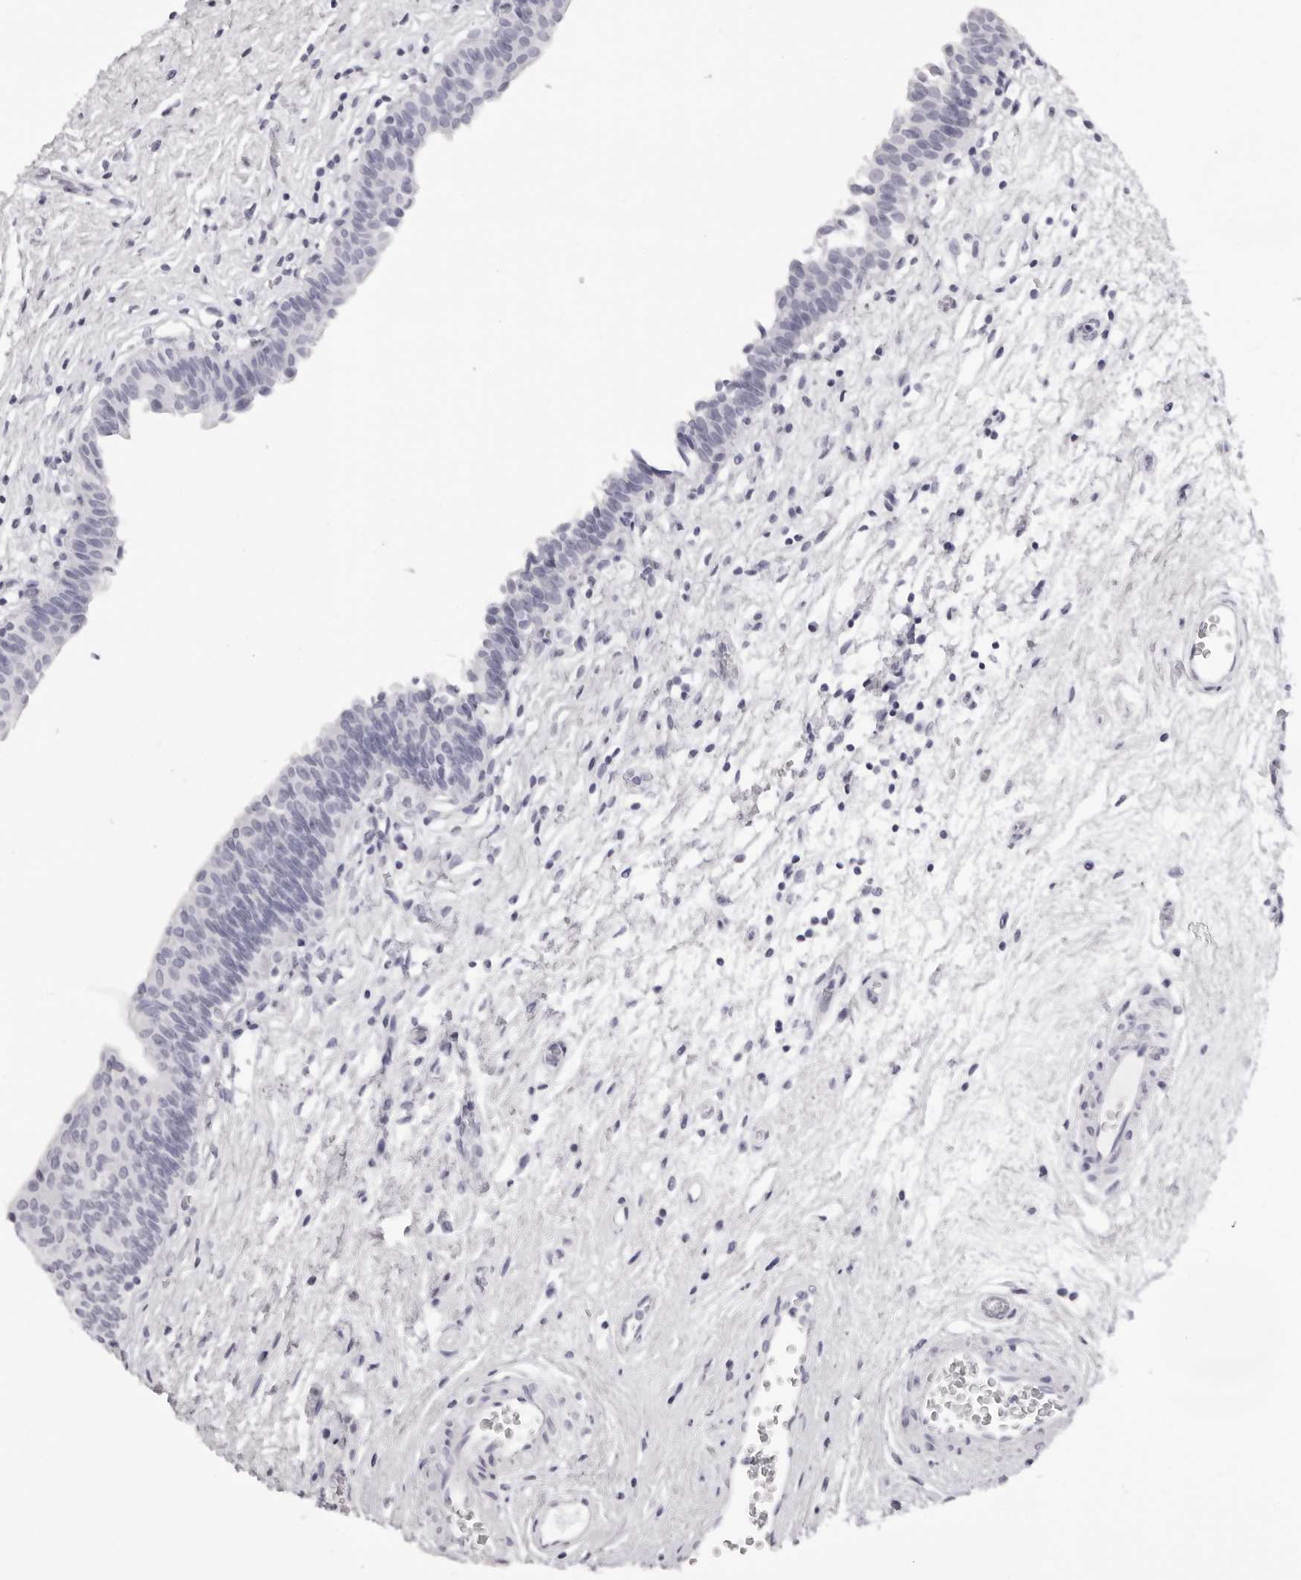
{"staining": {"intensity": "negative", "quantity": "none", "location": "none"}, "tissue": "urinary bladder", "cell_type": "Urothelial cells", "image_type": "normal", "snomed": [{"axis": "morphology", "description": "Normal tissue, NOS"}, {"axis": "topography", "description": "Urinary bladder"}], "caption": "This is an immunohistochemistry micrograph of benign human urinary bladder. There is no expression in urothelial cells.", "gene": "RHO", "patient": {"sex": "male", "age": 83}}